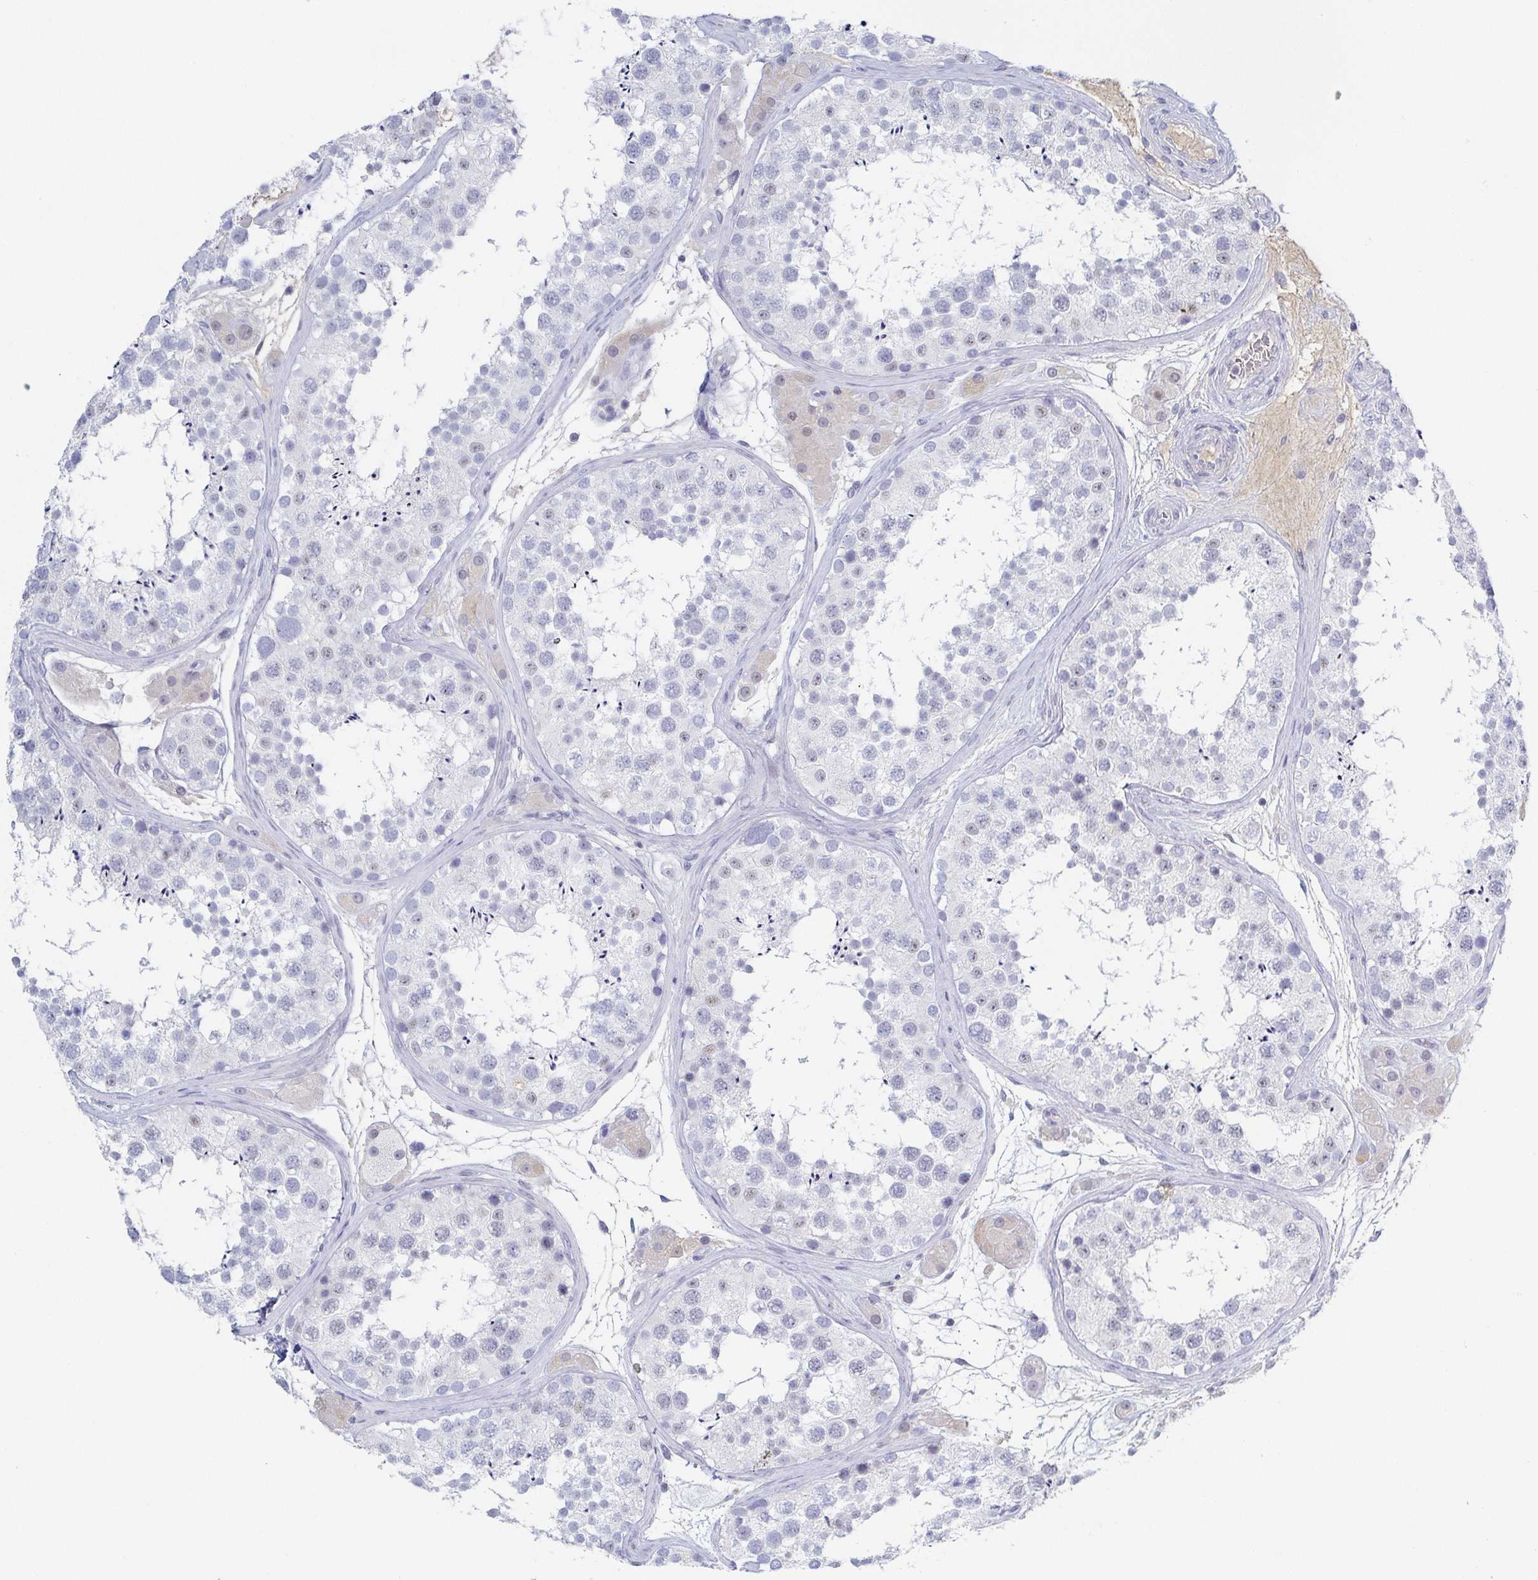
{"staining": {"intensity": "negative", "quantity": "none", "location": "none"}, "tissue": "testis", "cell_type": "Cells in seminiferous ducts", "image_type": "normal", "snomed": [{"axis": "morphology", "description": "Normal tissue, NOS"}, {"axis": "topography", "description": "Testis"}], "caption": "The photomicrograph exhibits no significant positivity in cells in seminiferous ducts of testis.", "gene": "RHOV", "patient": {"sex": "male", "age": 41}}